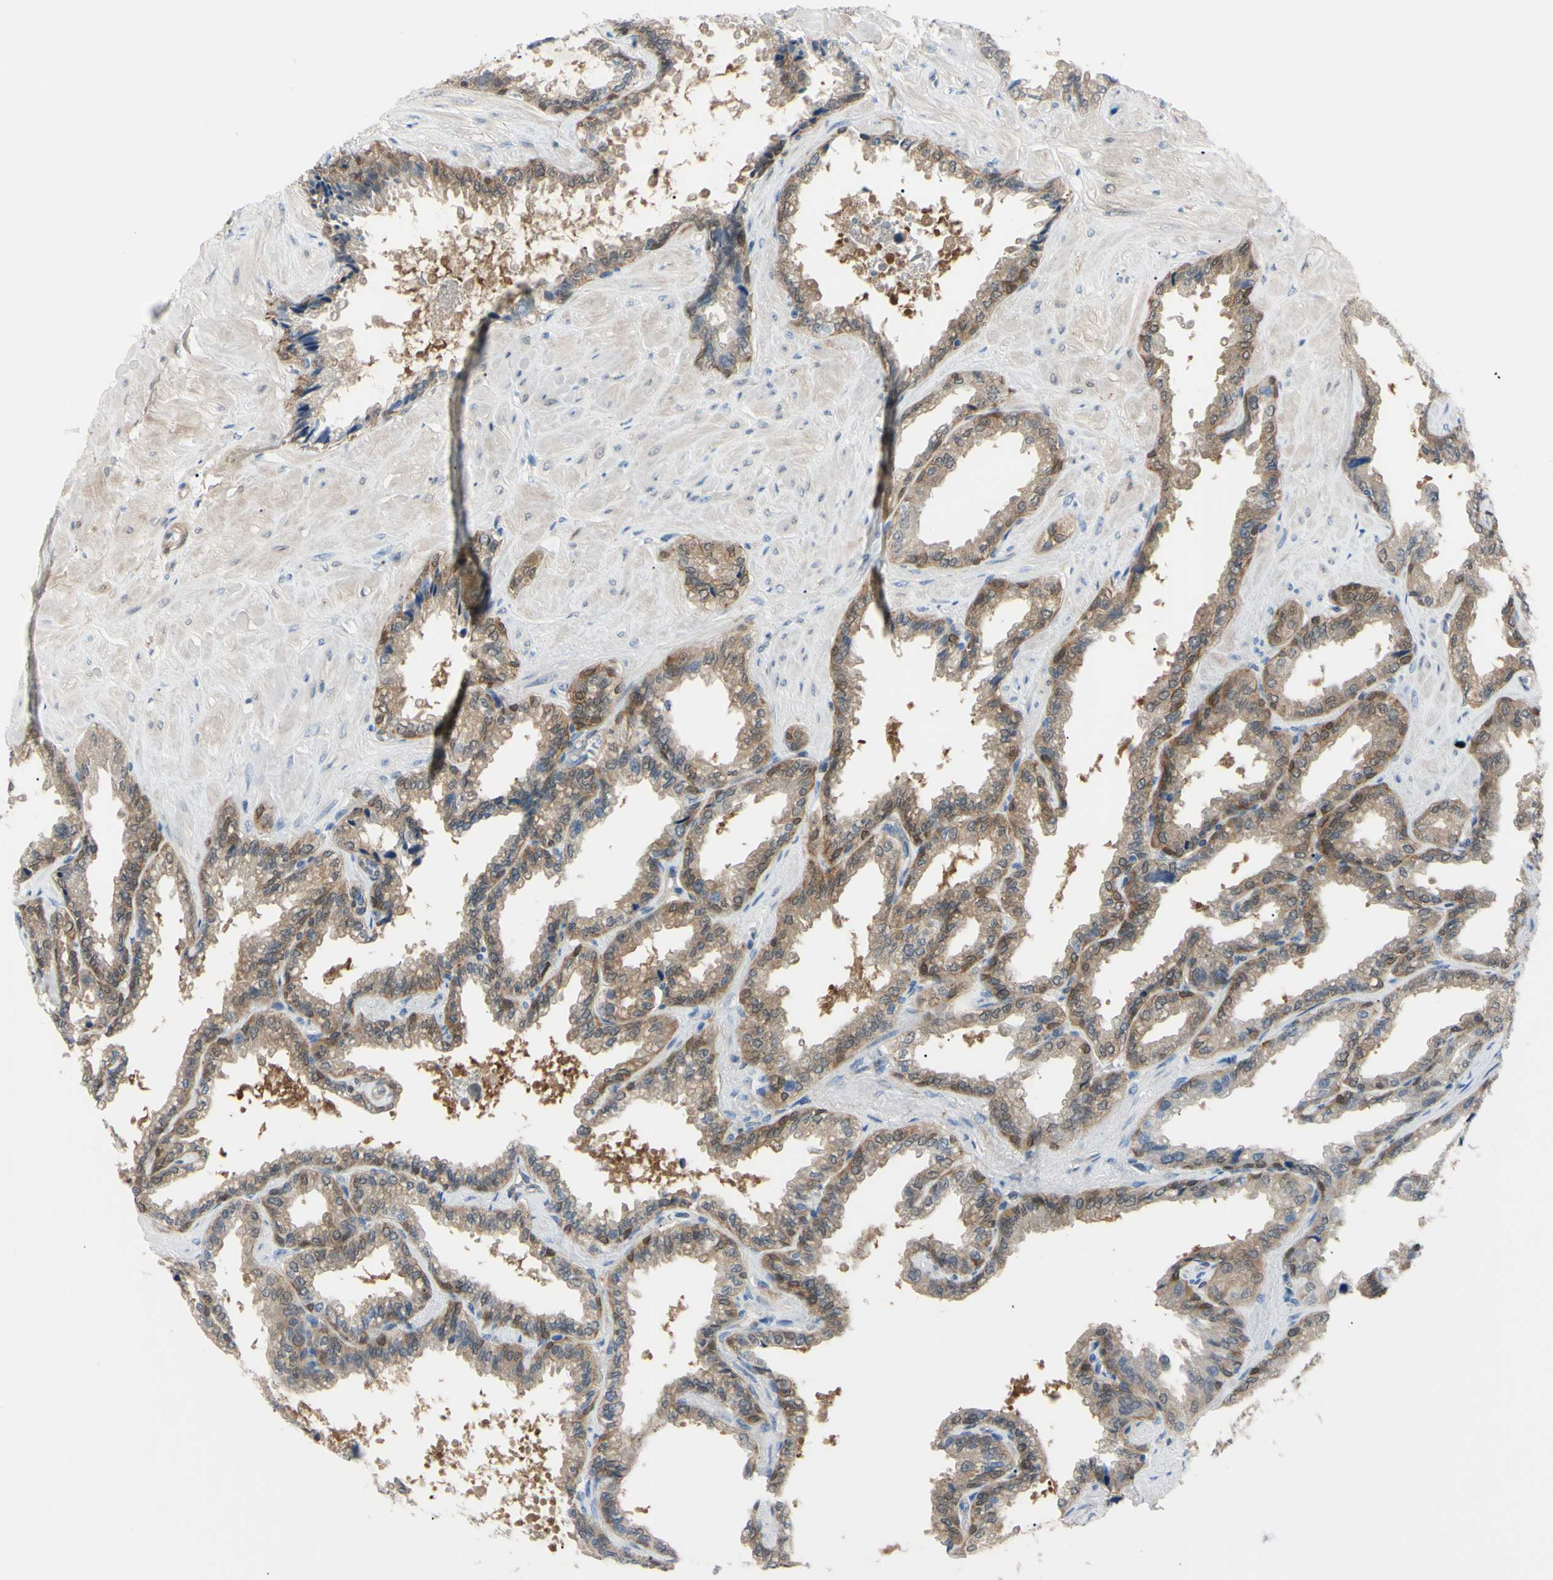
{"staining": {"intensity": "moderate", "quantity": ">75%", "location": "cytoplasmic/membranous,nuclear"}, "tissue": "seminal vesicle", "cell_type": "Glandular cells", "image_type": "normal", "snomed": [{"axis": "morphology", "description": "Normal tissue, NOS"}, {"axis": "topography", "description": "Seminal veicle"}], "caption": "Immunohistochemistry (DAB) staining of normal seminal vesicle displays moderate cytoplasmic/membranous,nuclear protein positivity in about >75% of glandular cells.", "gene": "NOL3", "patient": {"sex": "male", "age": 46}}